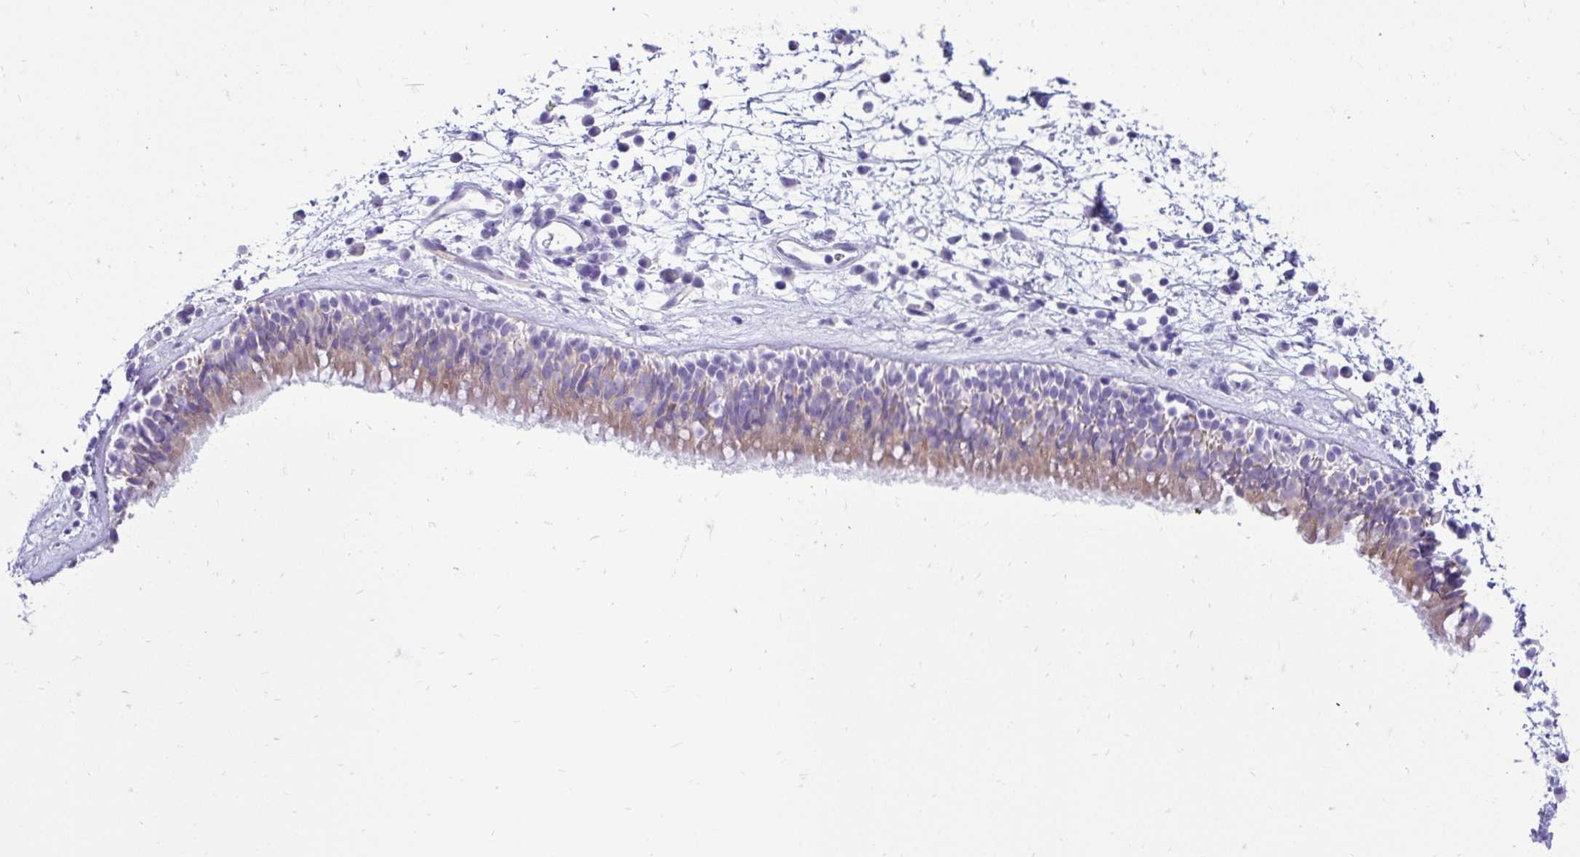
{"staining": {"intensity": "weak", "quantity": "25%-75%", "location": "cytoplasmic/membranous"}, "tissue": "nasopharynx", "cell_type": "Respiratory epithelial cells", "image_type": "normal", "snomed": [{"axis": "morphology", "description": "Normal tissue, NOS"}, {"axis": "topography", "description": "Nasopharynx"}], "caption": "Immunohistochemistry (DAB) staining of unremarkable nasopharynx reveals weak cytoplasmic/membranous protein positivity in about 25%-75% of respiratory epithelial cells.", "gene": "PELI3", "patient": {"sex": "male", "age": 24}}